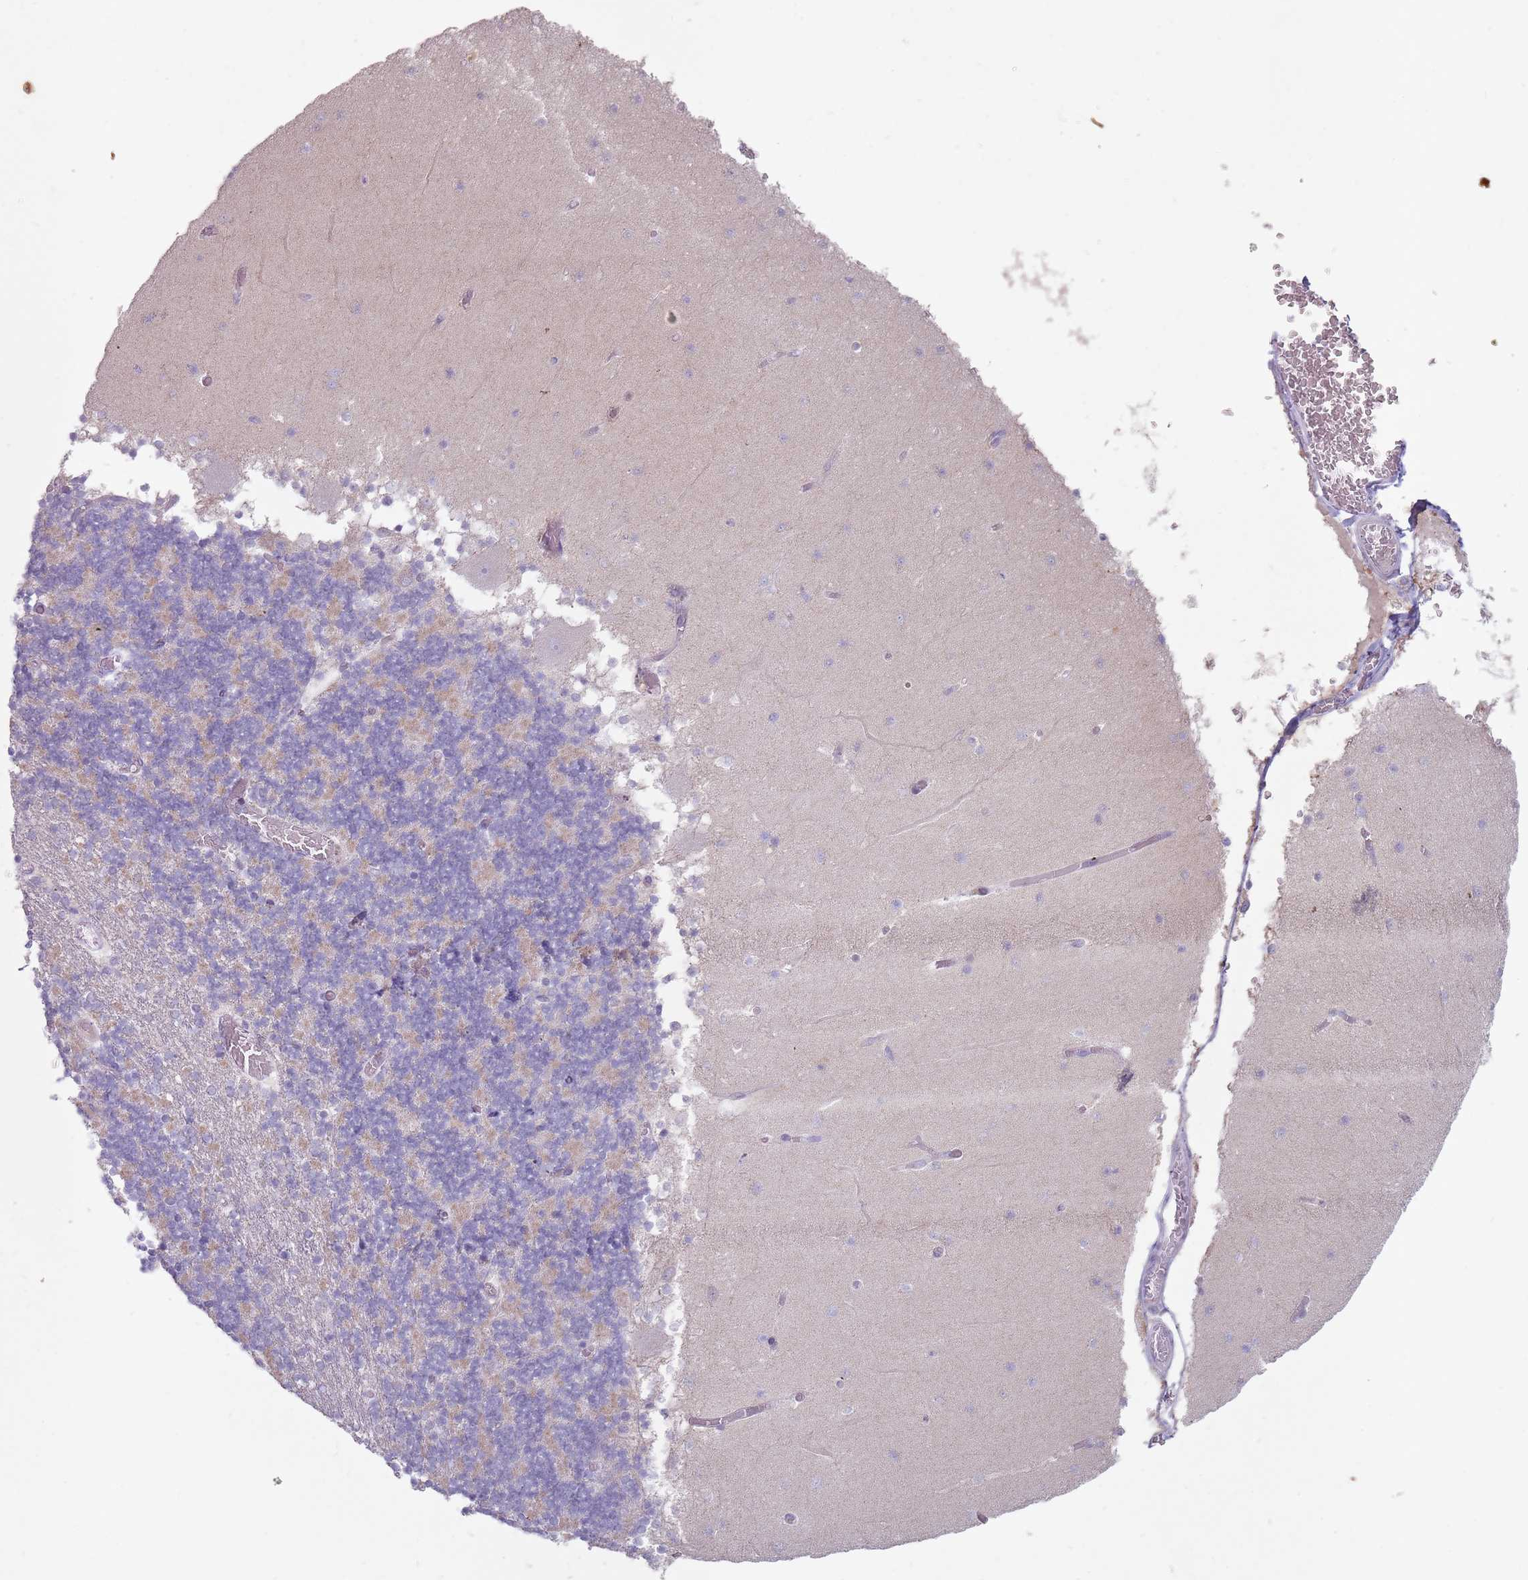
{"staining": {"intensity": "weak", "quantity": "25%-75%", "location": "cytoplasmic/membranous"}, "tissue": "cerebellum", "cell_type": "Cells in granular layer", "image_type": "normal", "snomed": [{"axis": "morphology", "description": "Normal tissue, NOS"}, {"axis": "topography", "description": "Cerebellum"}], "caption": "Immunohistochemistry (DAB (3,3'-diaminobenzidine)) staining of normal human cerebellum reveals weak cytoplasmic/membranous protein staining in approximately 25%-75% of cells in granular layer. (DAB = brown stain, brightfield microscopy at high magnification).", "gene": "STYK1", "patient": {"sex": "female", "age": 28}}